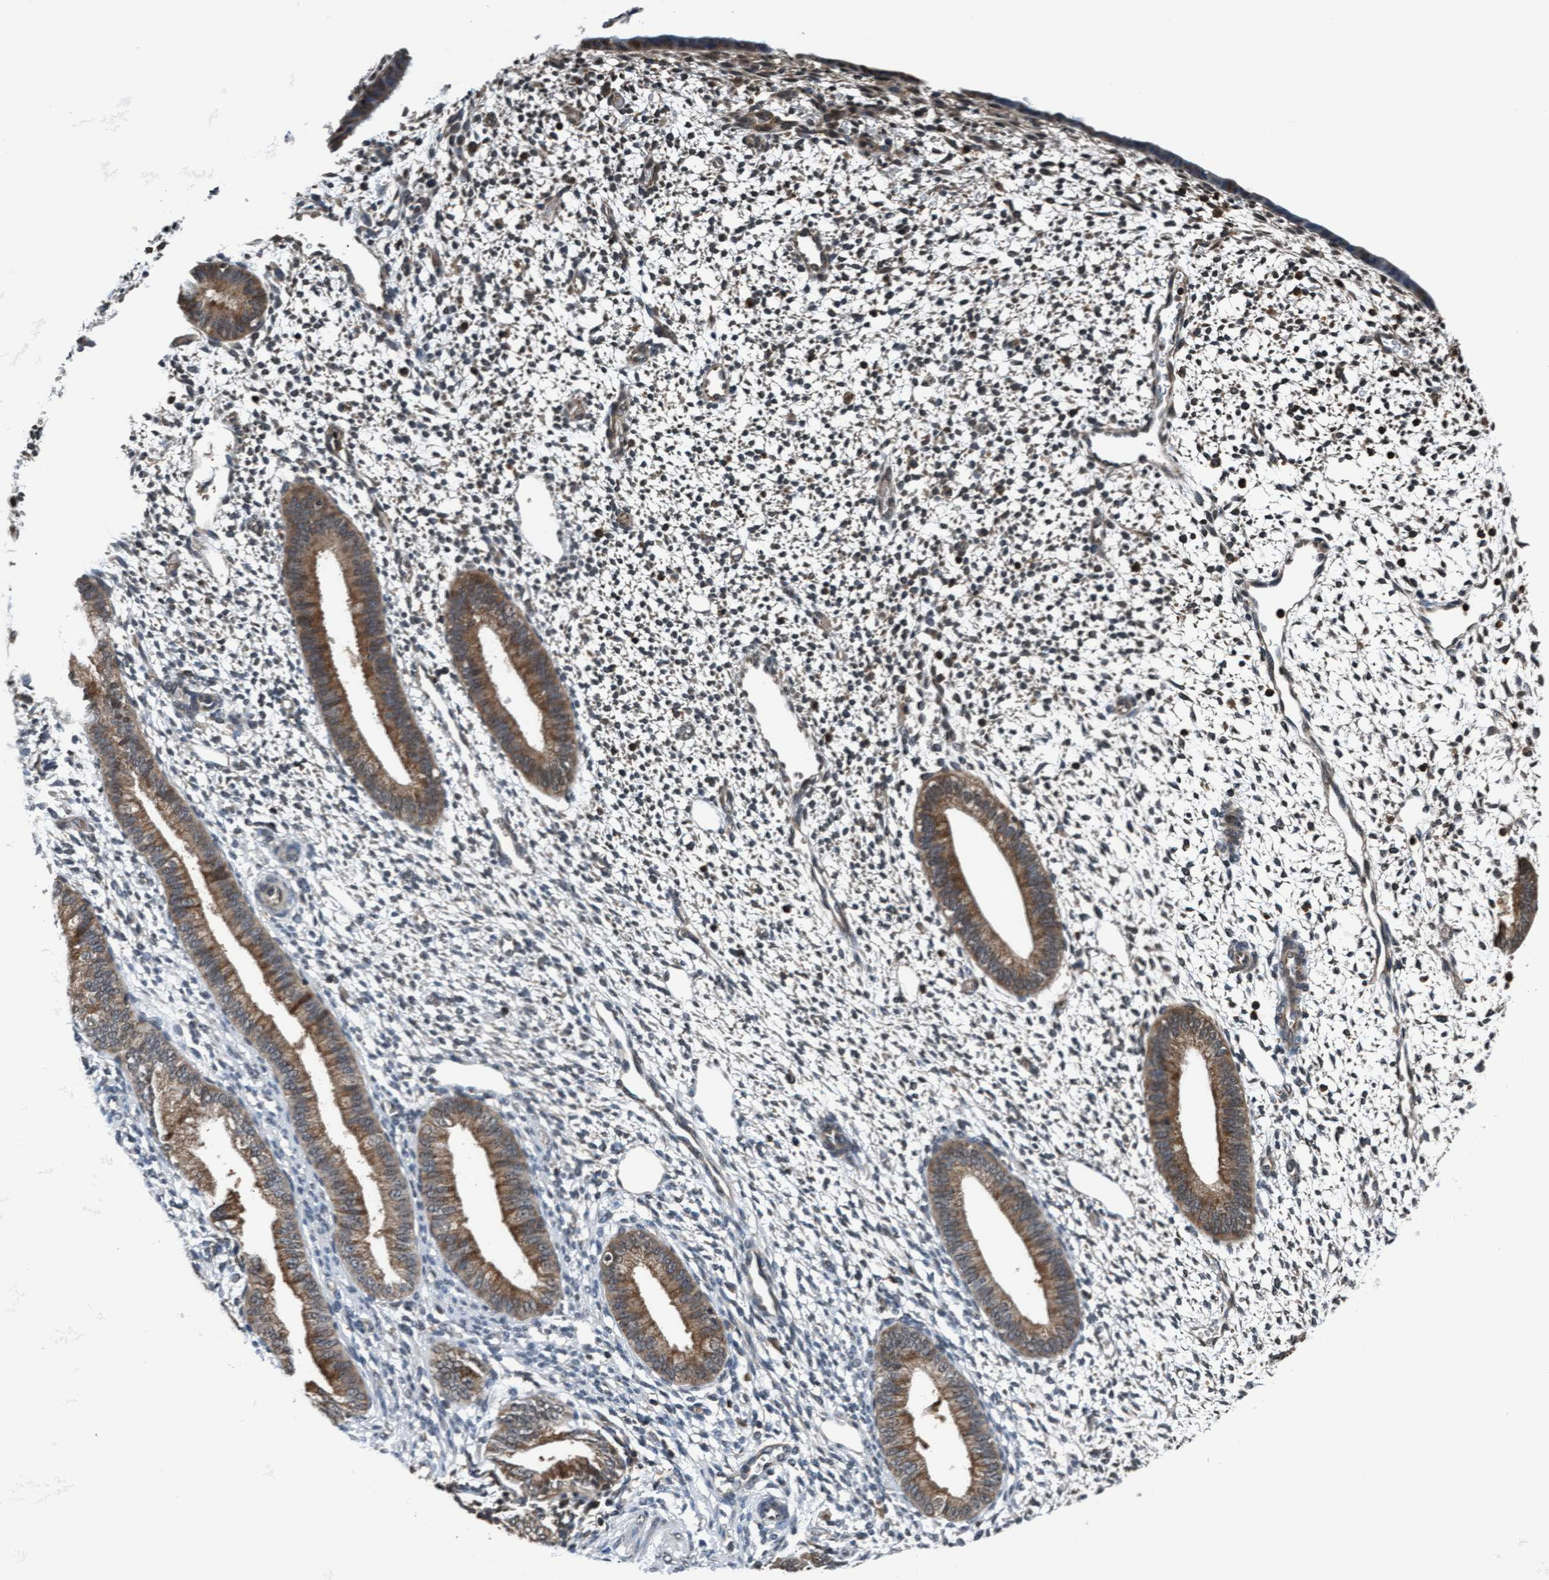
{"staining": {"intensity": "weak", "quantity": "<25%", "location": "cytoplasmic/membranous"}, "tissue": "endometrium", "cell_type": "Cells in endometrial stroma", "image_type": "normal", "snomed": [{"axis": "morphology", "description": "Normal tissue, NOS"}, {"axis": "topography", "description": "Endometrium"}], "caption": "IHC image of benign endometrium: endometrium stained with DAB reveals no significant protein positivity in cells in endometrial stroma. (DAB IHC, high magnification).", "gene": "WASF1", "patient": {"sex": "female", "age": 46}}